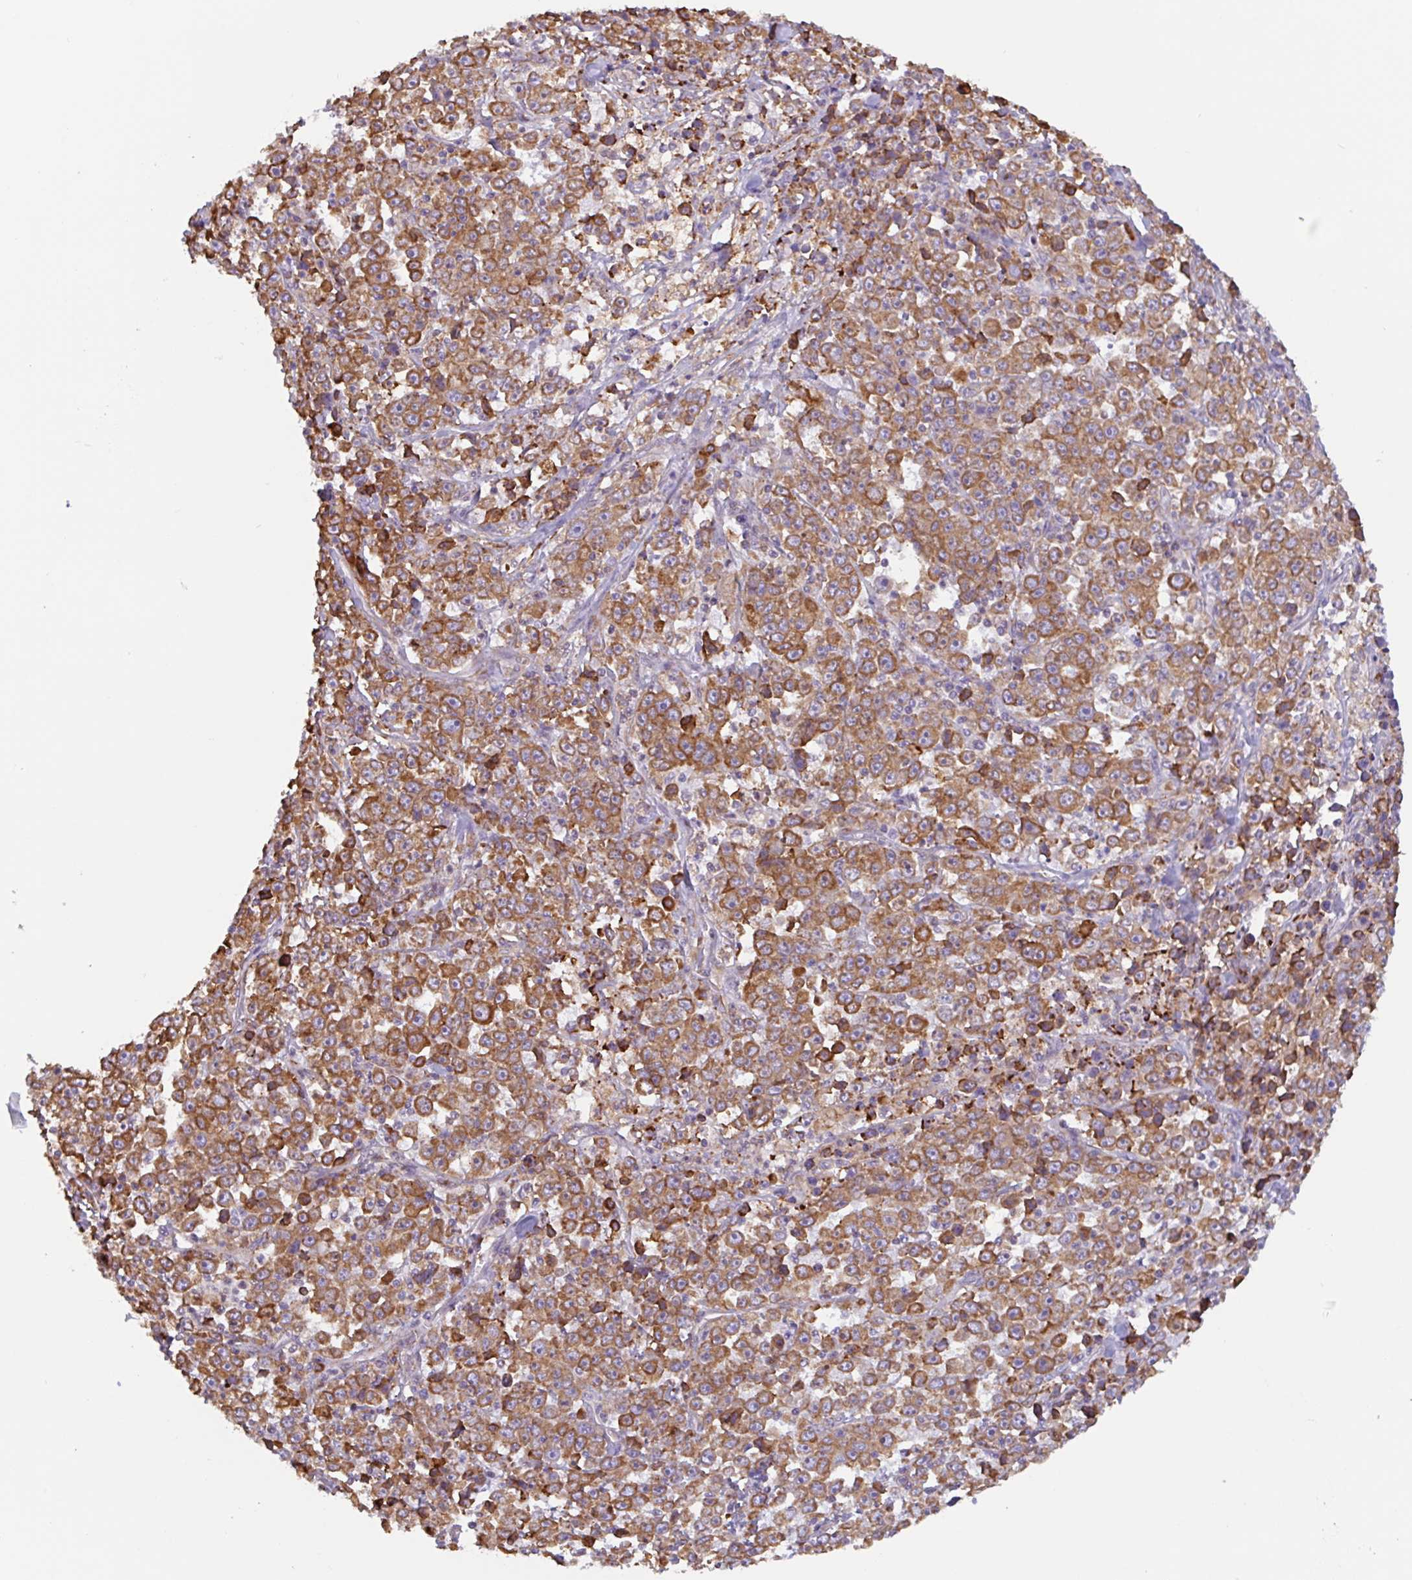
{"staining": {"intensity": "strong", "quantity": ">75%", "location": "cytoplasmic/membranous"}, "tissue": "stomach cancer", "cell_type": "Tumor cells", "image_type": "cancer", "snomed": [{"axis": "morphology", "description": "Normal tissue, NOS"}, {"axis": "morphology", "description": "Adenocarcinoma, NOS"}, {"axis": "topography", "description": "Stomach, upper"}, {"axis": "topography", "description": "Stomach"}], "caption": "DAB (3,3'-diaminobenzidine) immunohistochemical staining of adenocarcinoma (stomach) reveals strong cytoplasmic/membranous protein staining in approximately >75% of tumor cells. (Brightfield microscopy of DAB IHC at high magnification).", "gene": "DOK4", "patient": {"sex": "male", "age": 59}}